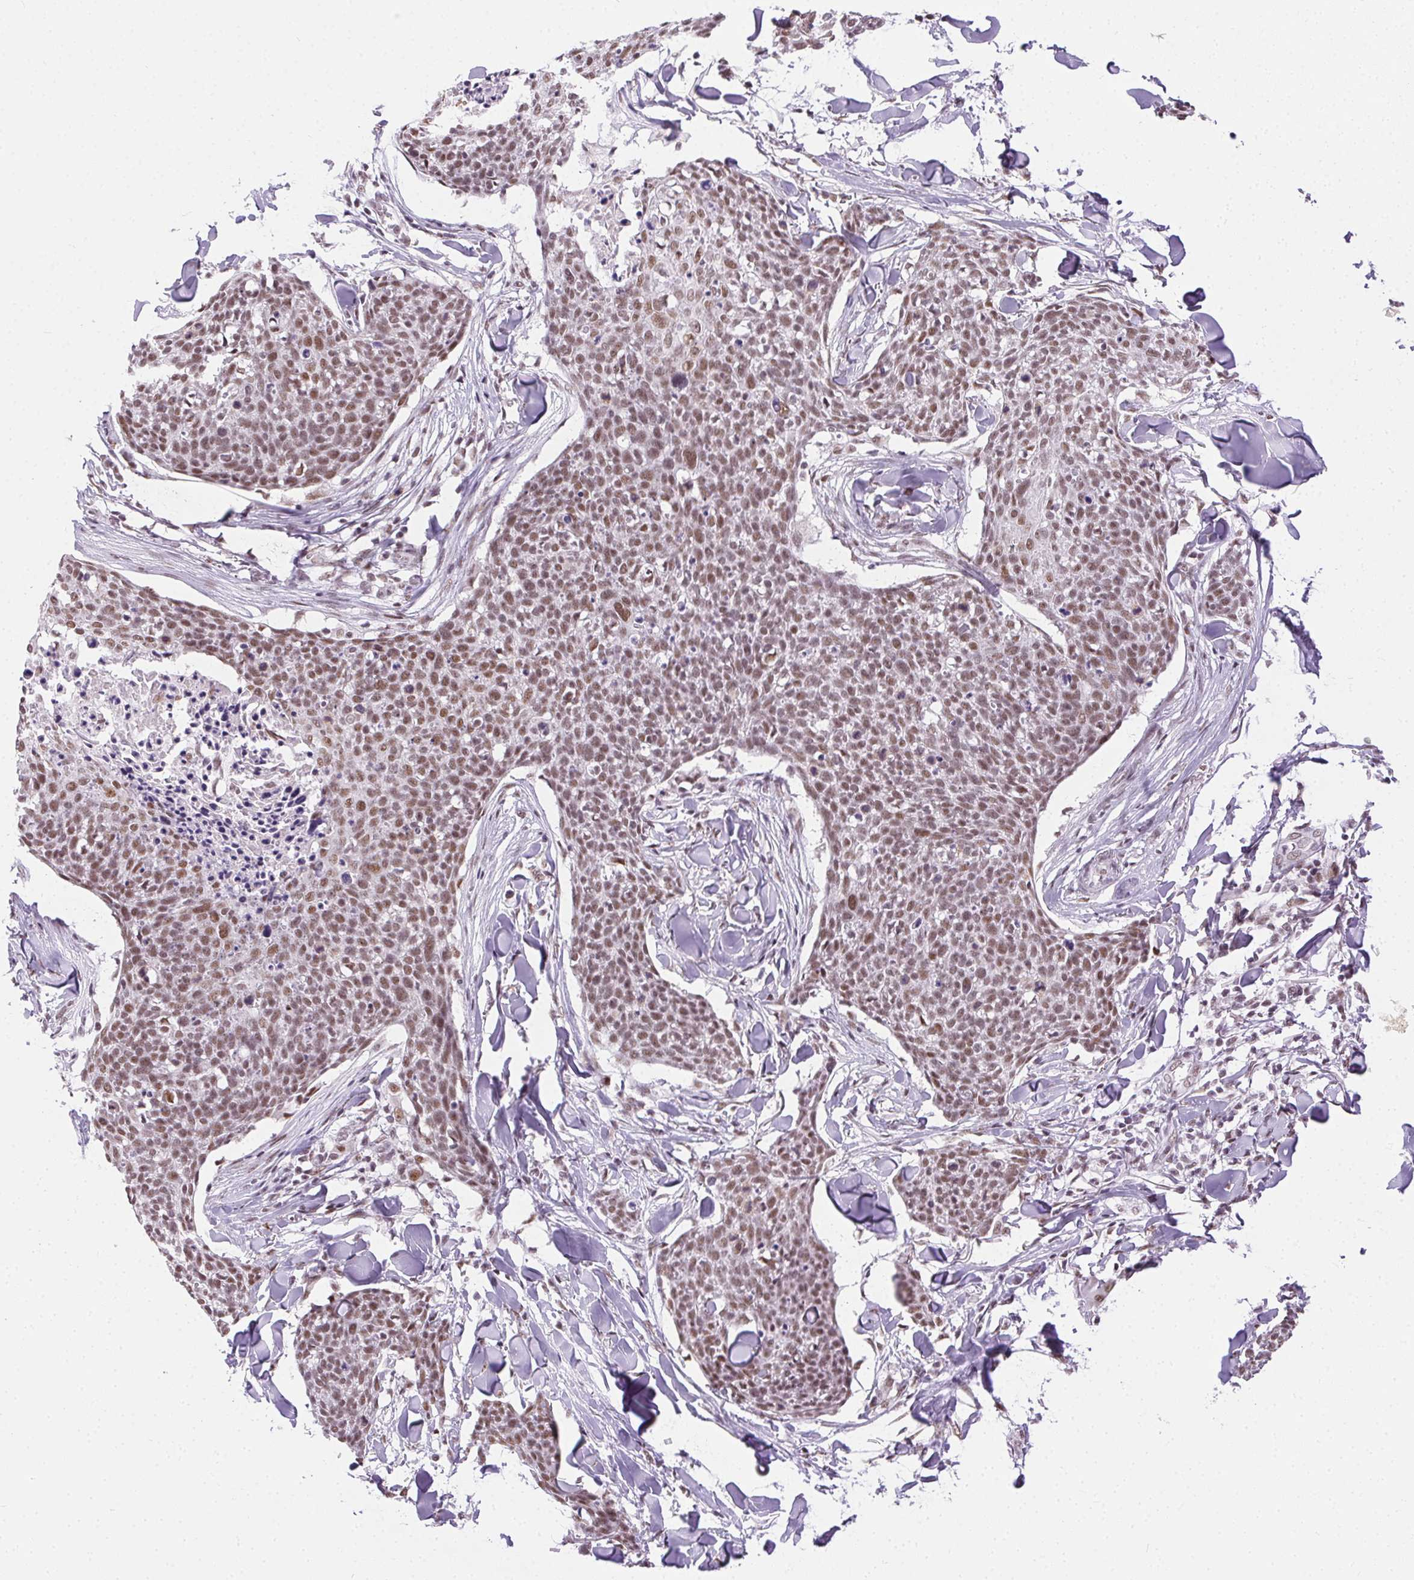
{"staining": {"intensity": "moderate", "quantity": ">75%", "location": "nuclear"}, "tissue": "skin cancer", "cell_type": "Tumor cells", "image_type": "cancer", "snomed": [{"axis": "morphology", "description": "Squamous cell carcinoma, NOS"}, {"axis": "topography", "description": "Skin"}, {"axis": "topography", "description": "Vulva"}], "caption": "Squamous cell carcinoma (skin) stained with immunohistochemistry (IHC) shows moderate nuclear expression in approximately >75% of tumor cells.", "gene": "TRA2B", "patient": {"sex": "female", "age": 75}}